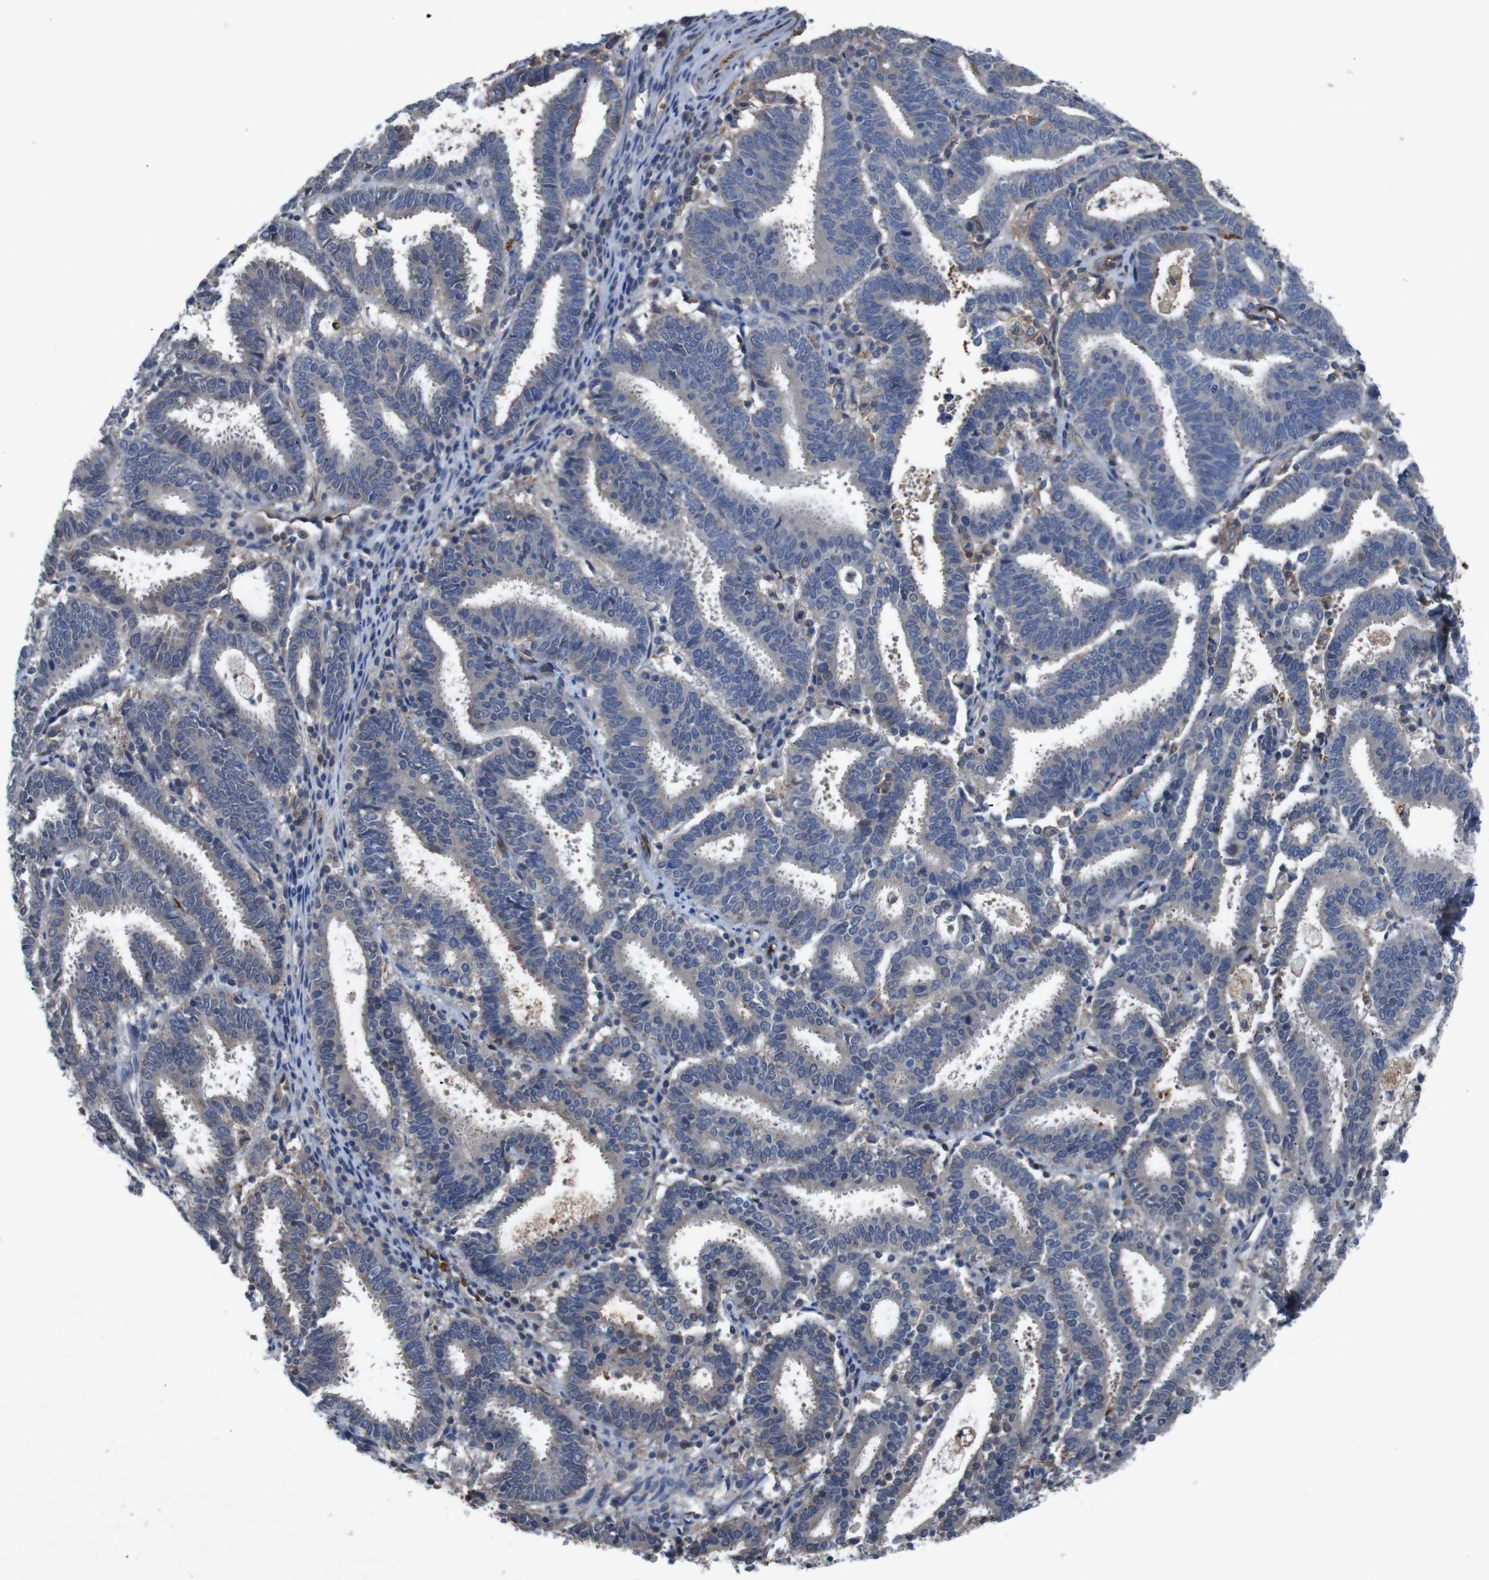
{"staining": {"intensity": "negative", "quantity": "none", "location": "none"}, "tissue": "endometrial cancer", "cell_type": "Tumor cells", "image_type": "cancer", "snomed": [{"axis": "morphology", "description": "Adenocarcinoma, NOS"}, {"axis": "topography", "description": "Uterus"}], "caption": "Endometrial cancer was stained to show a protein in brown. There is no significant expression in tumor cells.", "gene": "SPTB", "patient": {"sex": "female", "age": 83}}